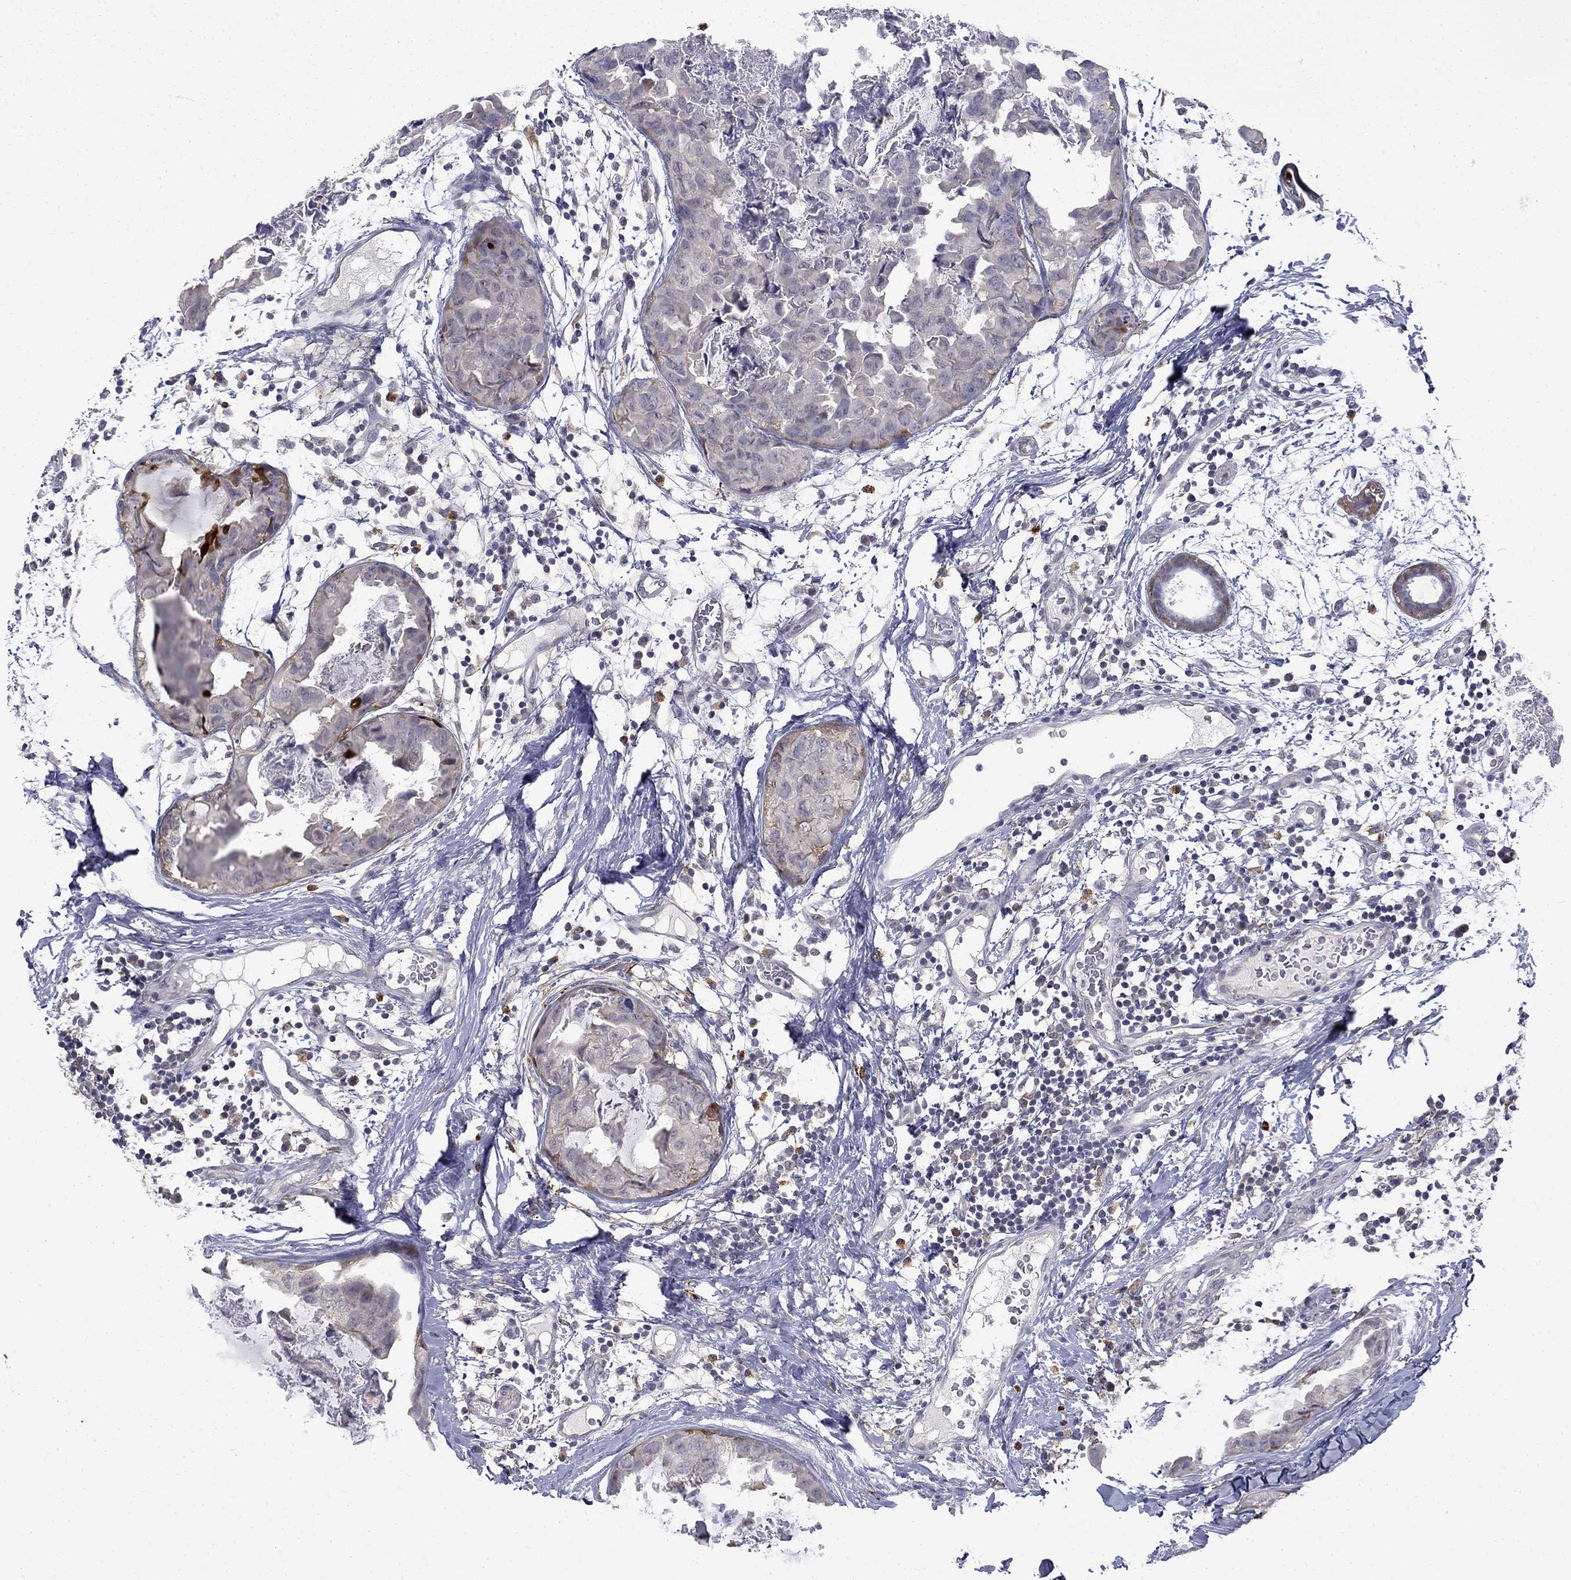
{"staining": {"intensity": "strong", "quantity": "<25%", "location": "cytoplasmic/membranous,nuclear"}, "tissue": "breast cancer", "cell_type": "Tumor cells", "image_type": "cancer", "snomed": [{"axis": "morphology", "description": "Normal tissue, NOS"}, {"axis": "morphology", "description": "Duct carcinoma"}, {"axis": "topography", "description": "Breast"}], "caption": "IHC image of human breast invasive ductal carcinoma stained for a protein (brown), which reveals medium levels of strong cytoplasmic/membranous and nuclear expression in about <25% of tumor cells.", "gene": "PCBP3", "patient": {"sex": "female", "age": 40}}